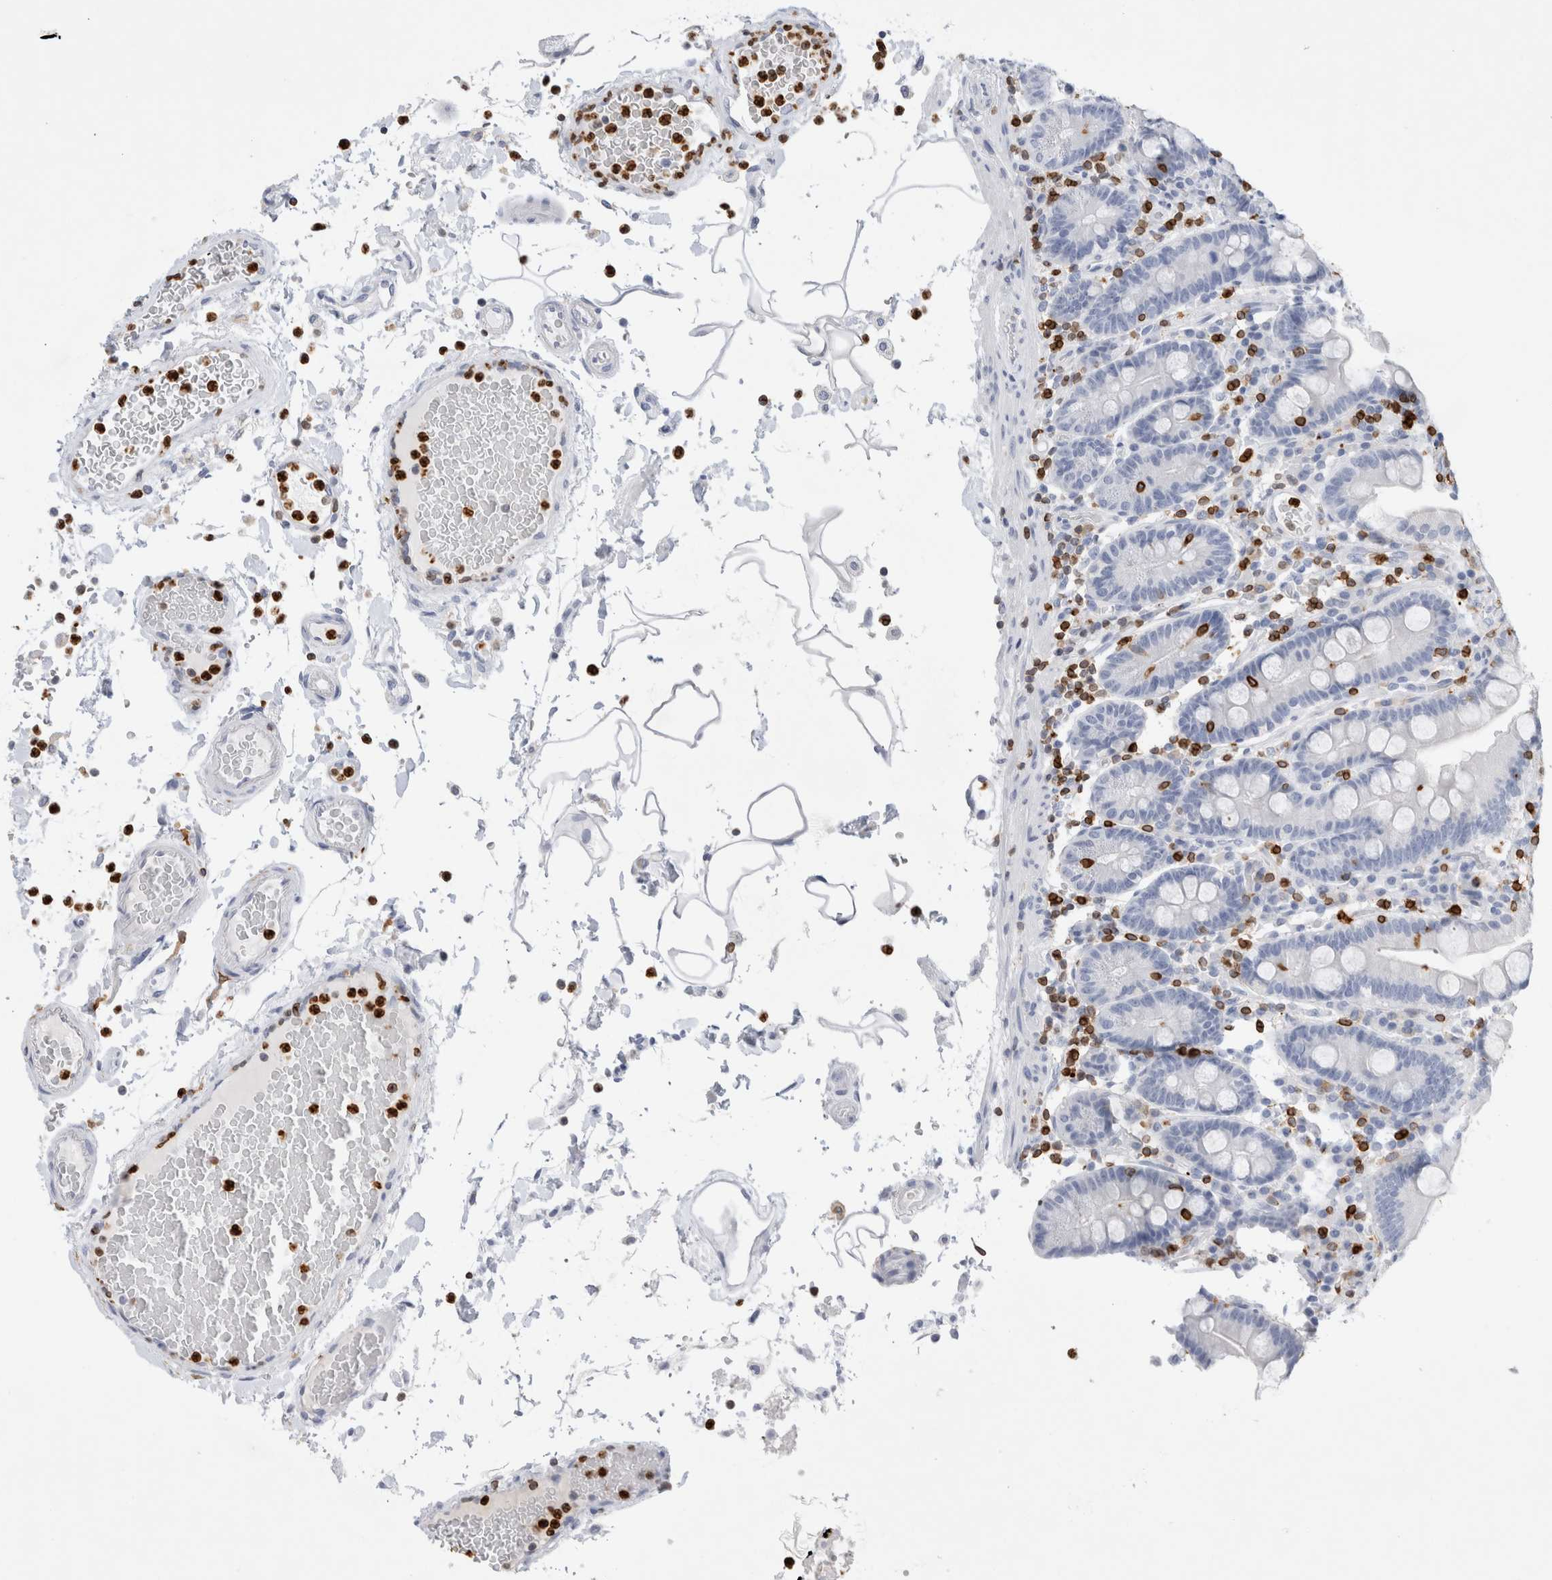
{"staining": {"intensity": "negative", "quantity": "none", "location": "none"}, "tissue": "duodenum", "cell_type": "Glandular cells", "image_type": "normal", "snomed": [{"axis": "morphology", "description": "Normal tissue, NOS"}, {"axis": "topography", "description": "Small intestine, NOS"}], "caption": "A high-resolution histopathology image shows IHC staining of unremarkable duodenum, which reveals no significant positivity in glandular cells.", "gene": "ALOX5AP", "patient": {"sex": "female", "age": 71}}